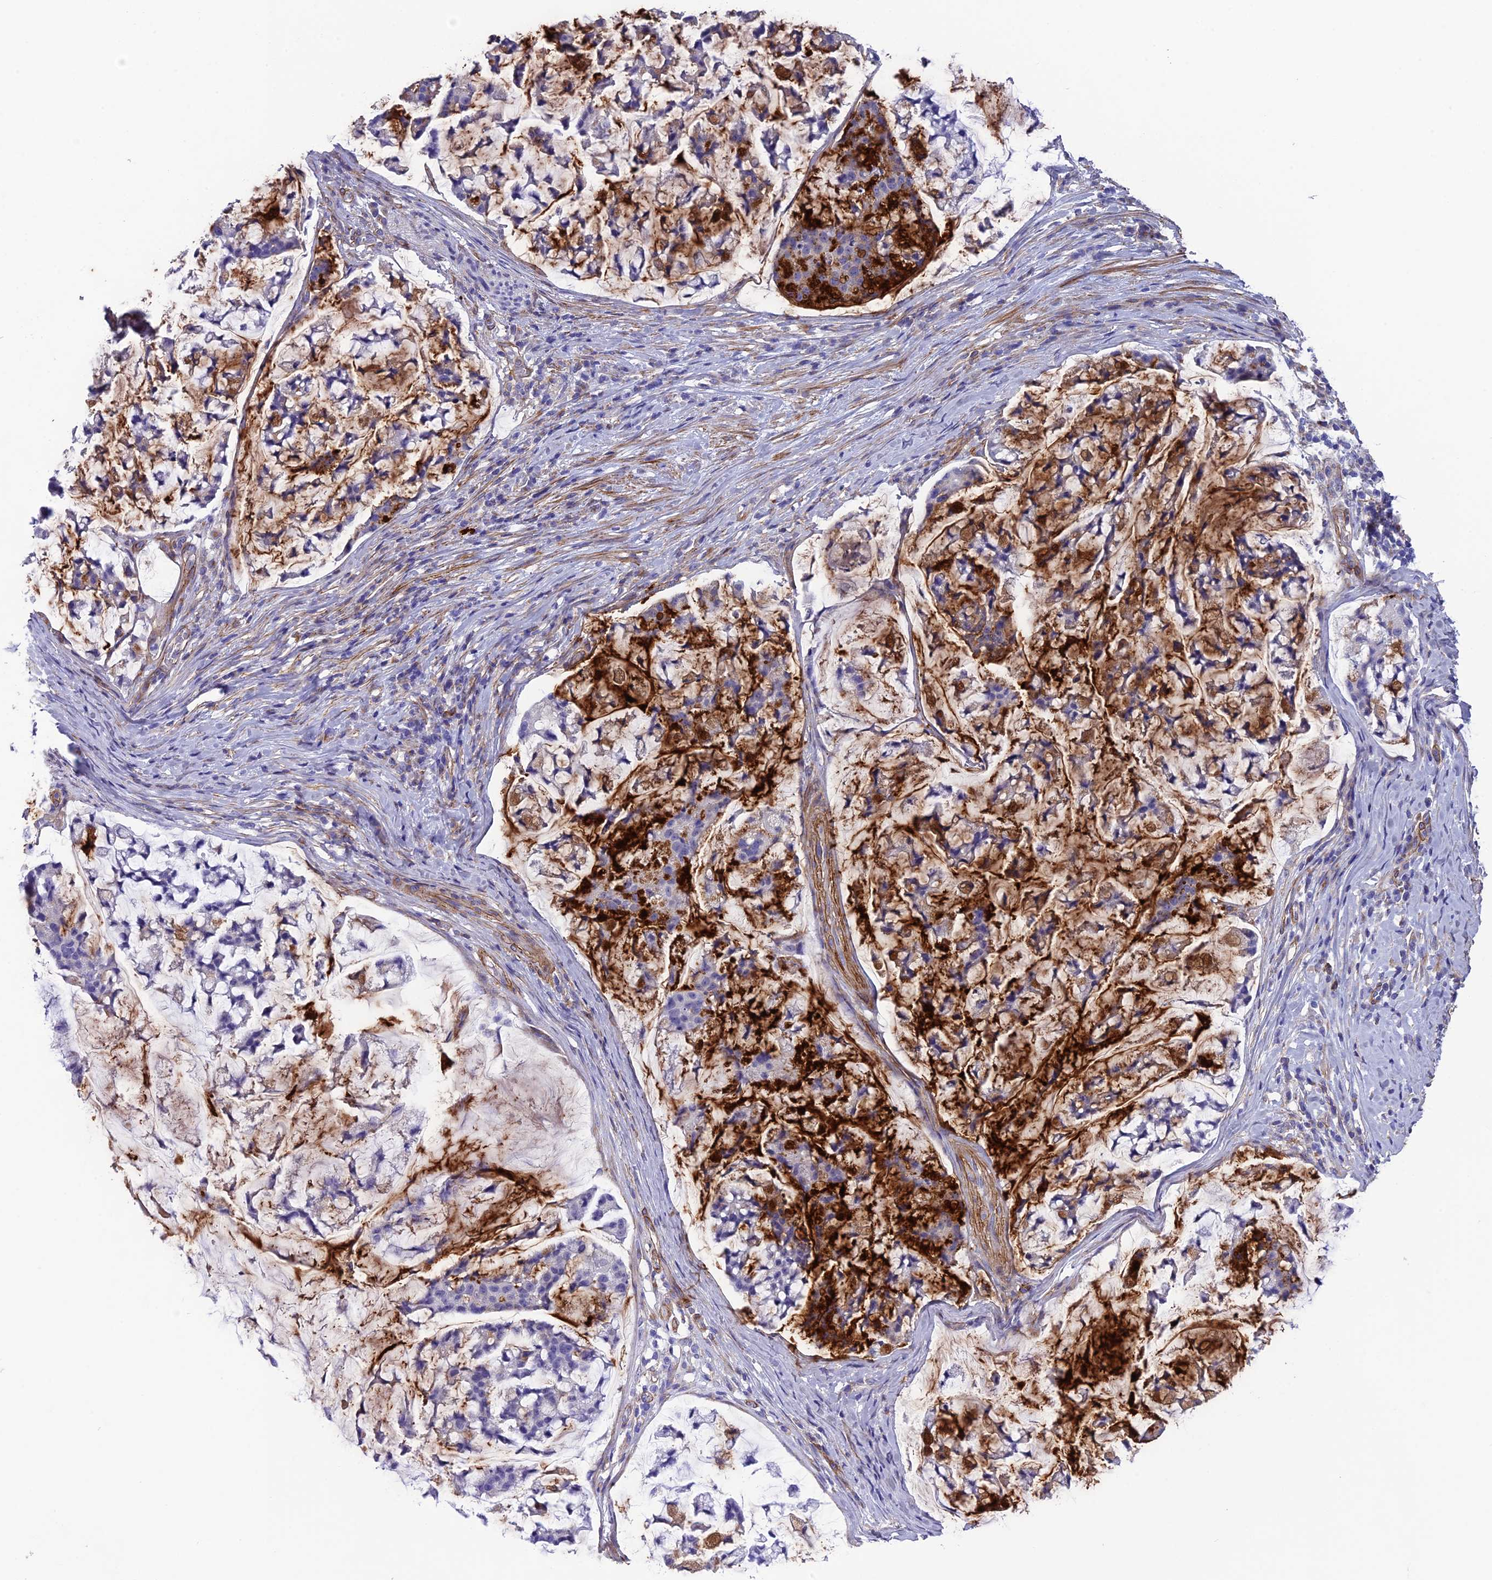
{"staining": {"intensity": "strong", "quantity": "<25%", "location": "cytoplasmic/membranous"}, "tissue": "stomach cancer", "cell_type": "Tumor cells", "image_type": "cancer", "snomed": [{"axis": "morphology", "description": "Adenocarcinoma, NOS"}, {"axis": "topography", "description": "Stomach, lower"}], "caption": "A photomicrograph of human stomach cancer (adenocarcinoma) stained for a protein shows strong cytoplasmic/membranous brown staining in tumor cells.", "gene": "TNS1", "patient": {"sex": "male", "age": 67}}